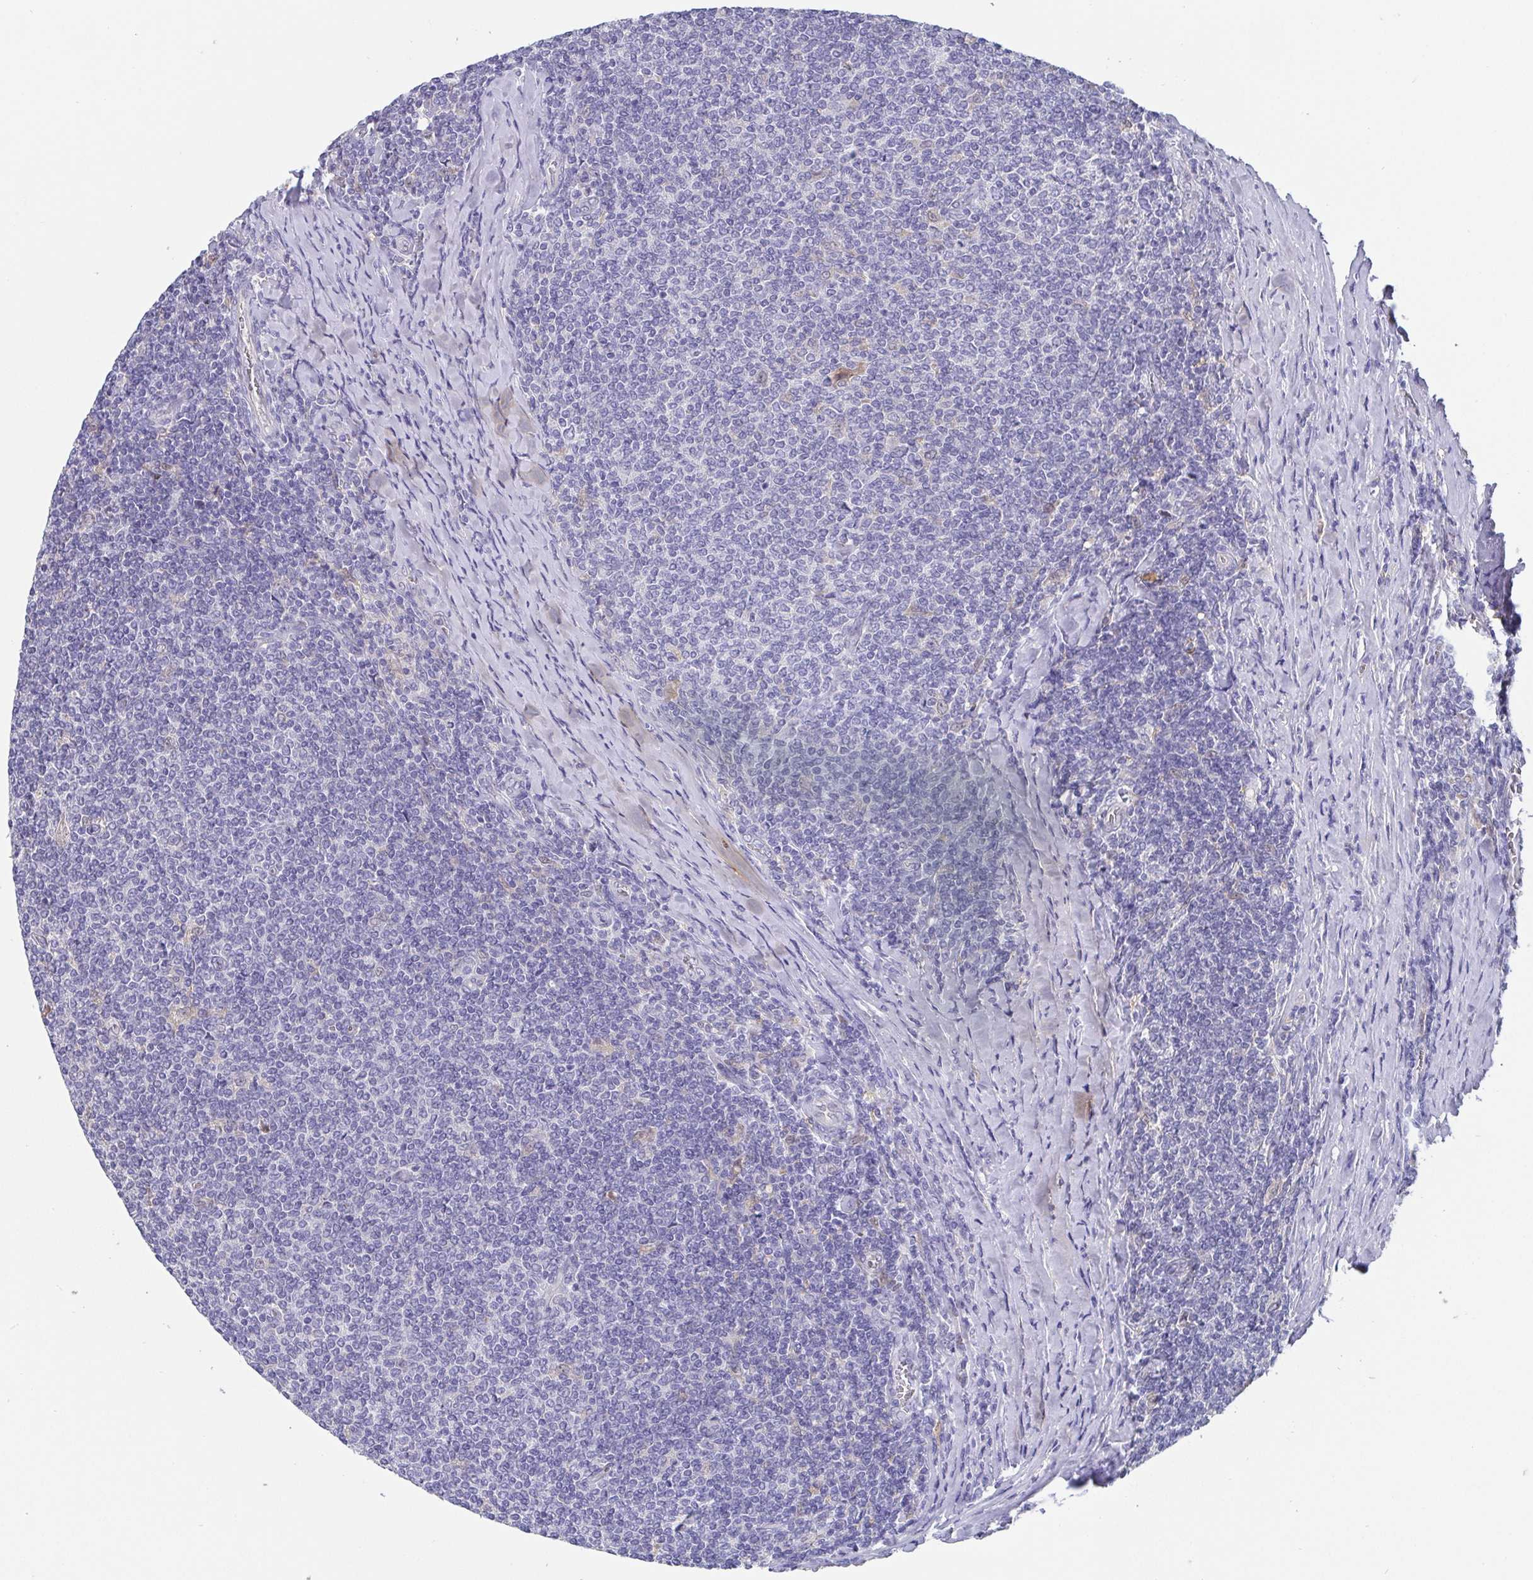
{"staining": {"intensity": "negative", "quantity": "none", "location": "none"}, "tissue": "lymphoma", "cell_type": "Tumor cells", "image_type": "cancer", "snomed": [{"axis": "morphology", "description": "Malignant lymphoma, non-Hodgkin's type, Low grade"}, {"axis": "topography", "description": "Lymph node"}], "caption": "Lymphoma stained for a protein using IHC displays no expression tumor cells.", "gene": "IDH1", "patient": {"sex": "male", "age": 52}}